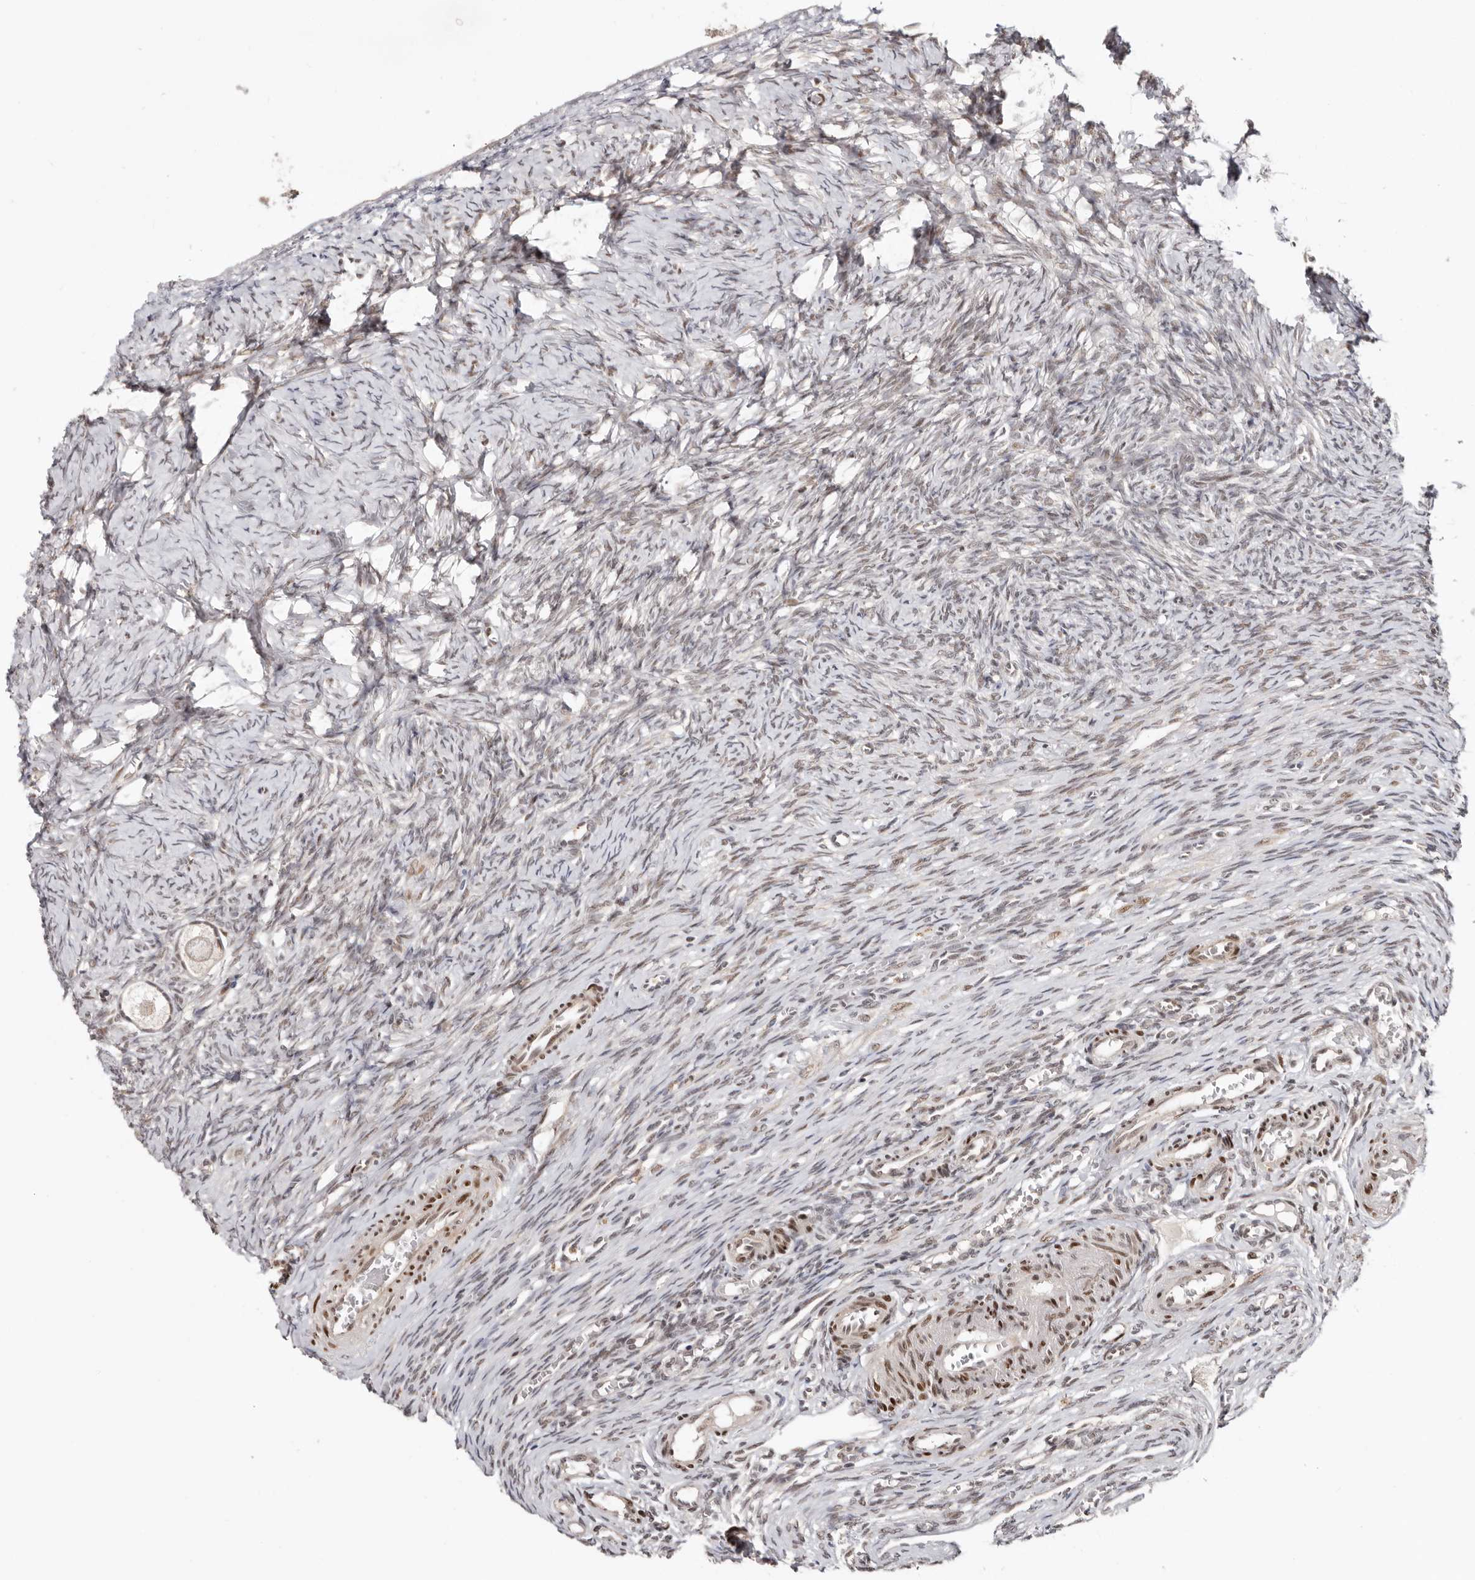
{"staining": {"intensity": "negative", "quantity": "none", "location": "none"}, "tissue": "ovary", "cell_type": "Follicle cells", "image_type": "normal", "snomed": [{"axis": "morphology", "description": "Adenocarcinoma, NOS"}, {"axis": "topography", "description": "Endometrium"}], "caption": "Normal ovary was stained to show a protein in brown. There is no significant positivity in follicle cells.", "gene": "SMAD7", "patient": {"sex": "female", "age": 32}}